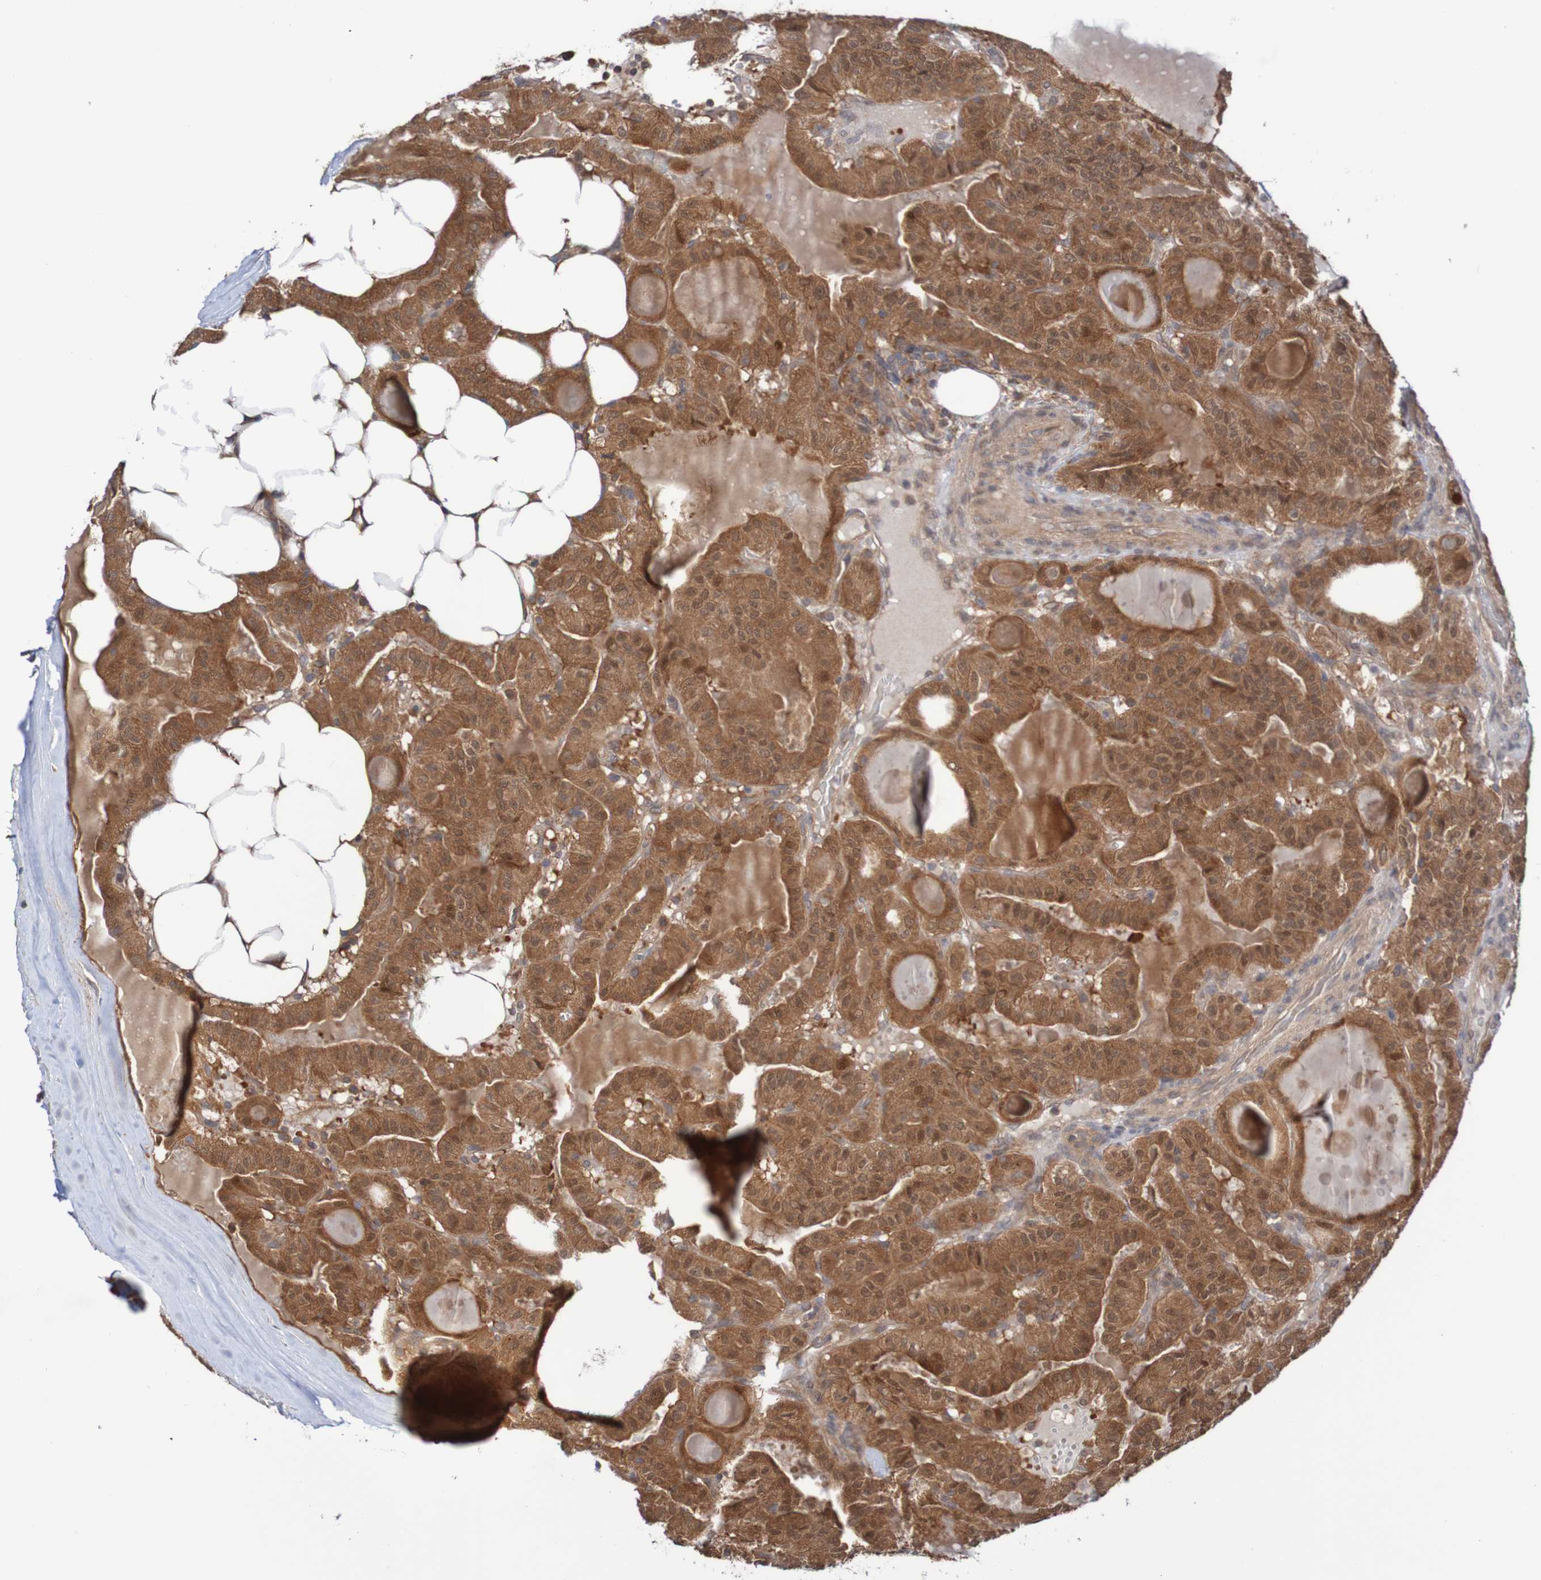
{"staining": {"intensity": "moderate", "quantity": ">75%", "location": "cytoplasmic/membranous,nuclear"}, "tissue": "thyroid cancer", "cell_type": "Tumor cells", "image_type": "cancer", "snomed": [{"axis": "morphology", "description": "Papillary adenocarcinoma, NOS"}, {"axis": "topography", "description": "Thyroid gland"}], "caption": "Protein expression analysis of papillary adenocarcinoma (thyroid) displays moderate cytoplasmic/membranous and nuclear positivity in about >75% of tumor cells.", "gene": "PHPT1", "patient": {"sex": "male", "age": 77}}